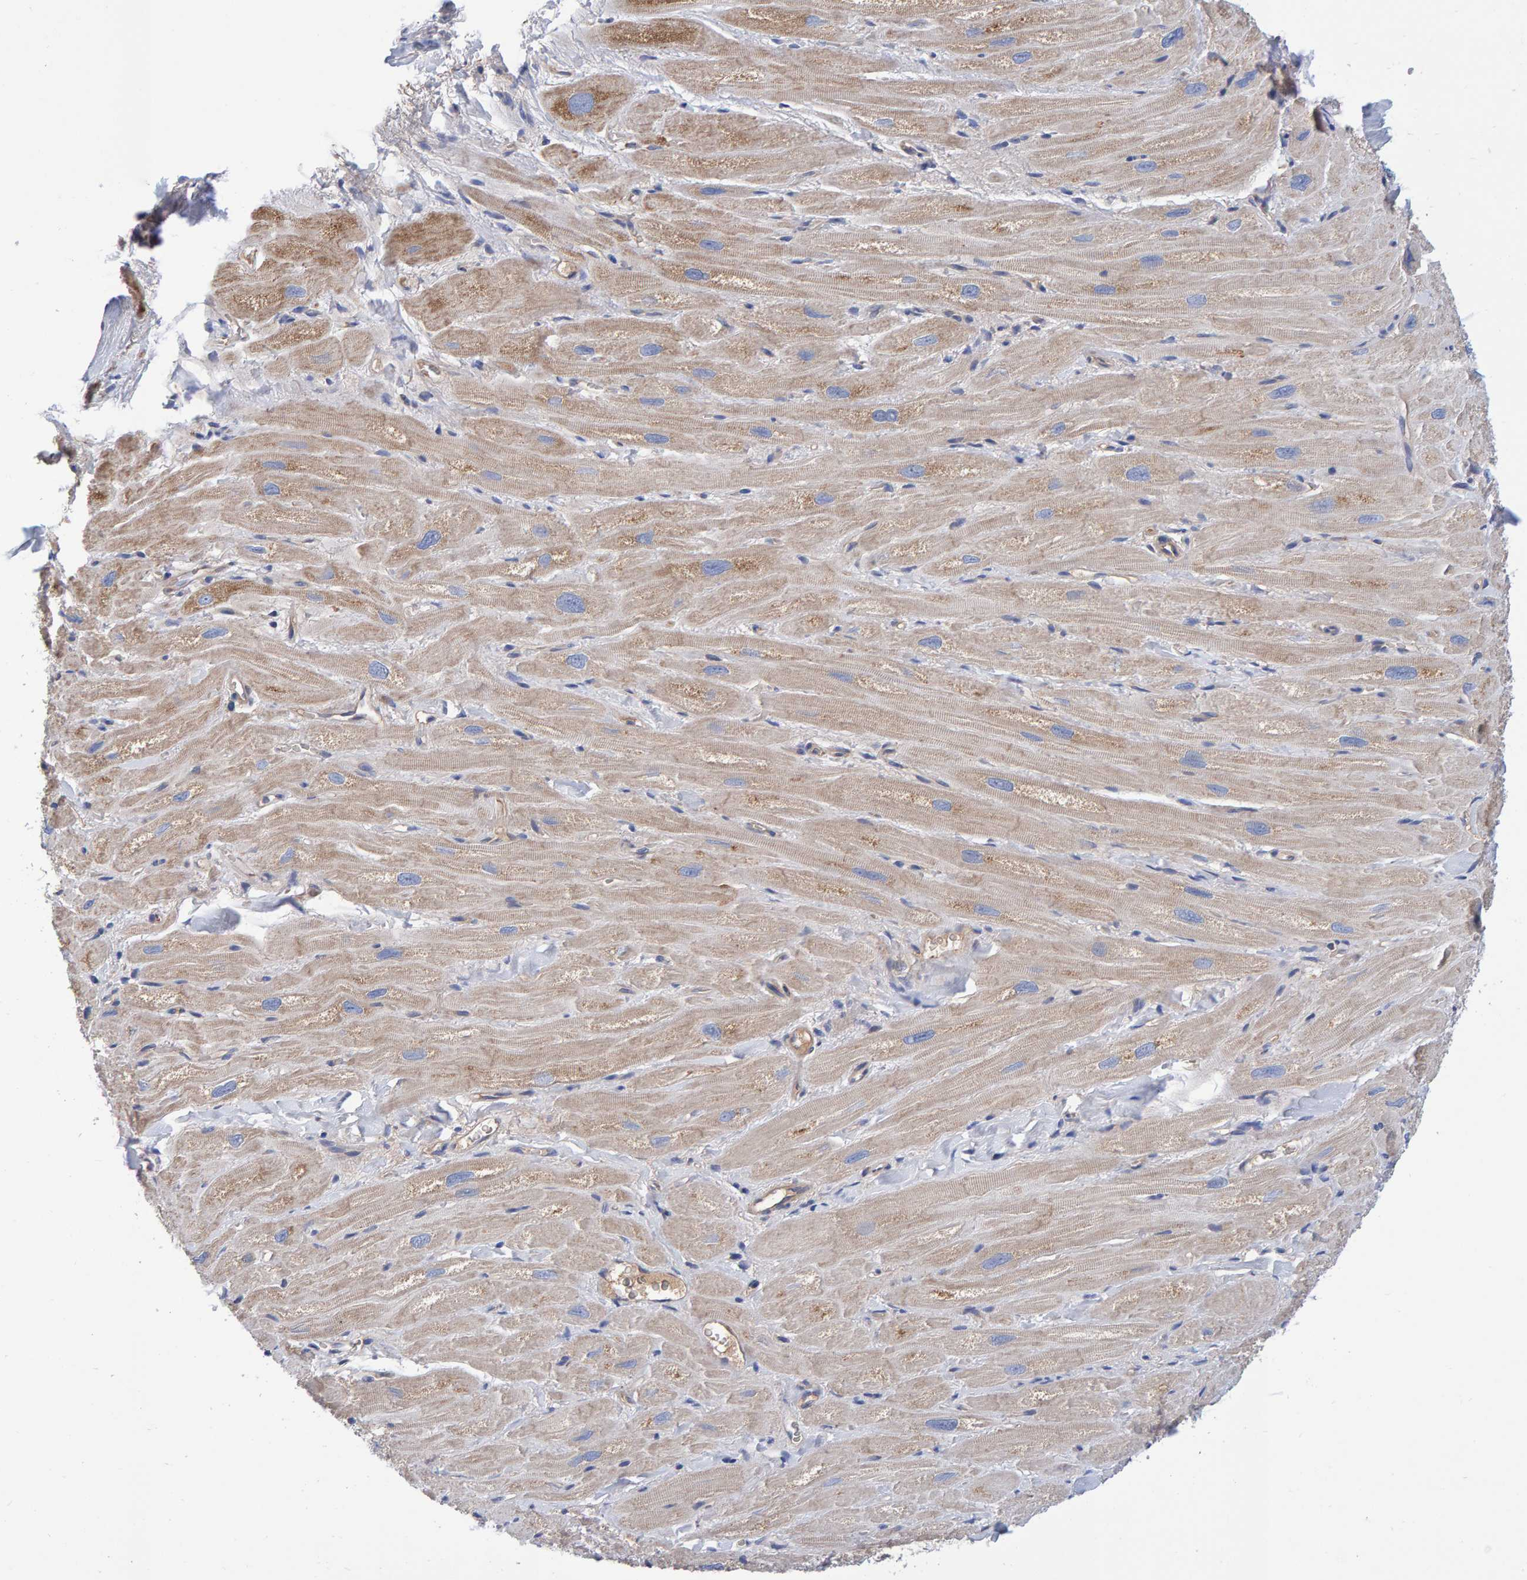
{"staining": {"intensity": "moderate", "quantity": ">75%", "location": "cytoplasmic/membranous"}, "tissue": "heart muscle", "cell_type": "Cardiomyocytes", "image_type": "normal", "snomed": [{"axis": "morphology", "description": "Normal tissue, NOS"}, {"axis": "topography", "description": "Heart"}], "caption": "Protein expression analysis of unremarkable human heart muscle reveals moderate cytoplasmic/membranous expression in about >75% of cardiomyocytes. (DAB IHC, brown staining for protein, blue staining for nuclei).", "gene": "EFR3A", "patient": {"sex": "male", "age": 49}}